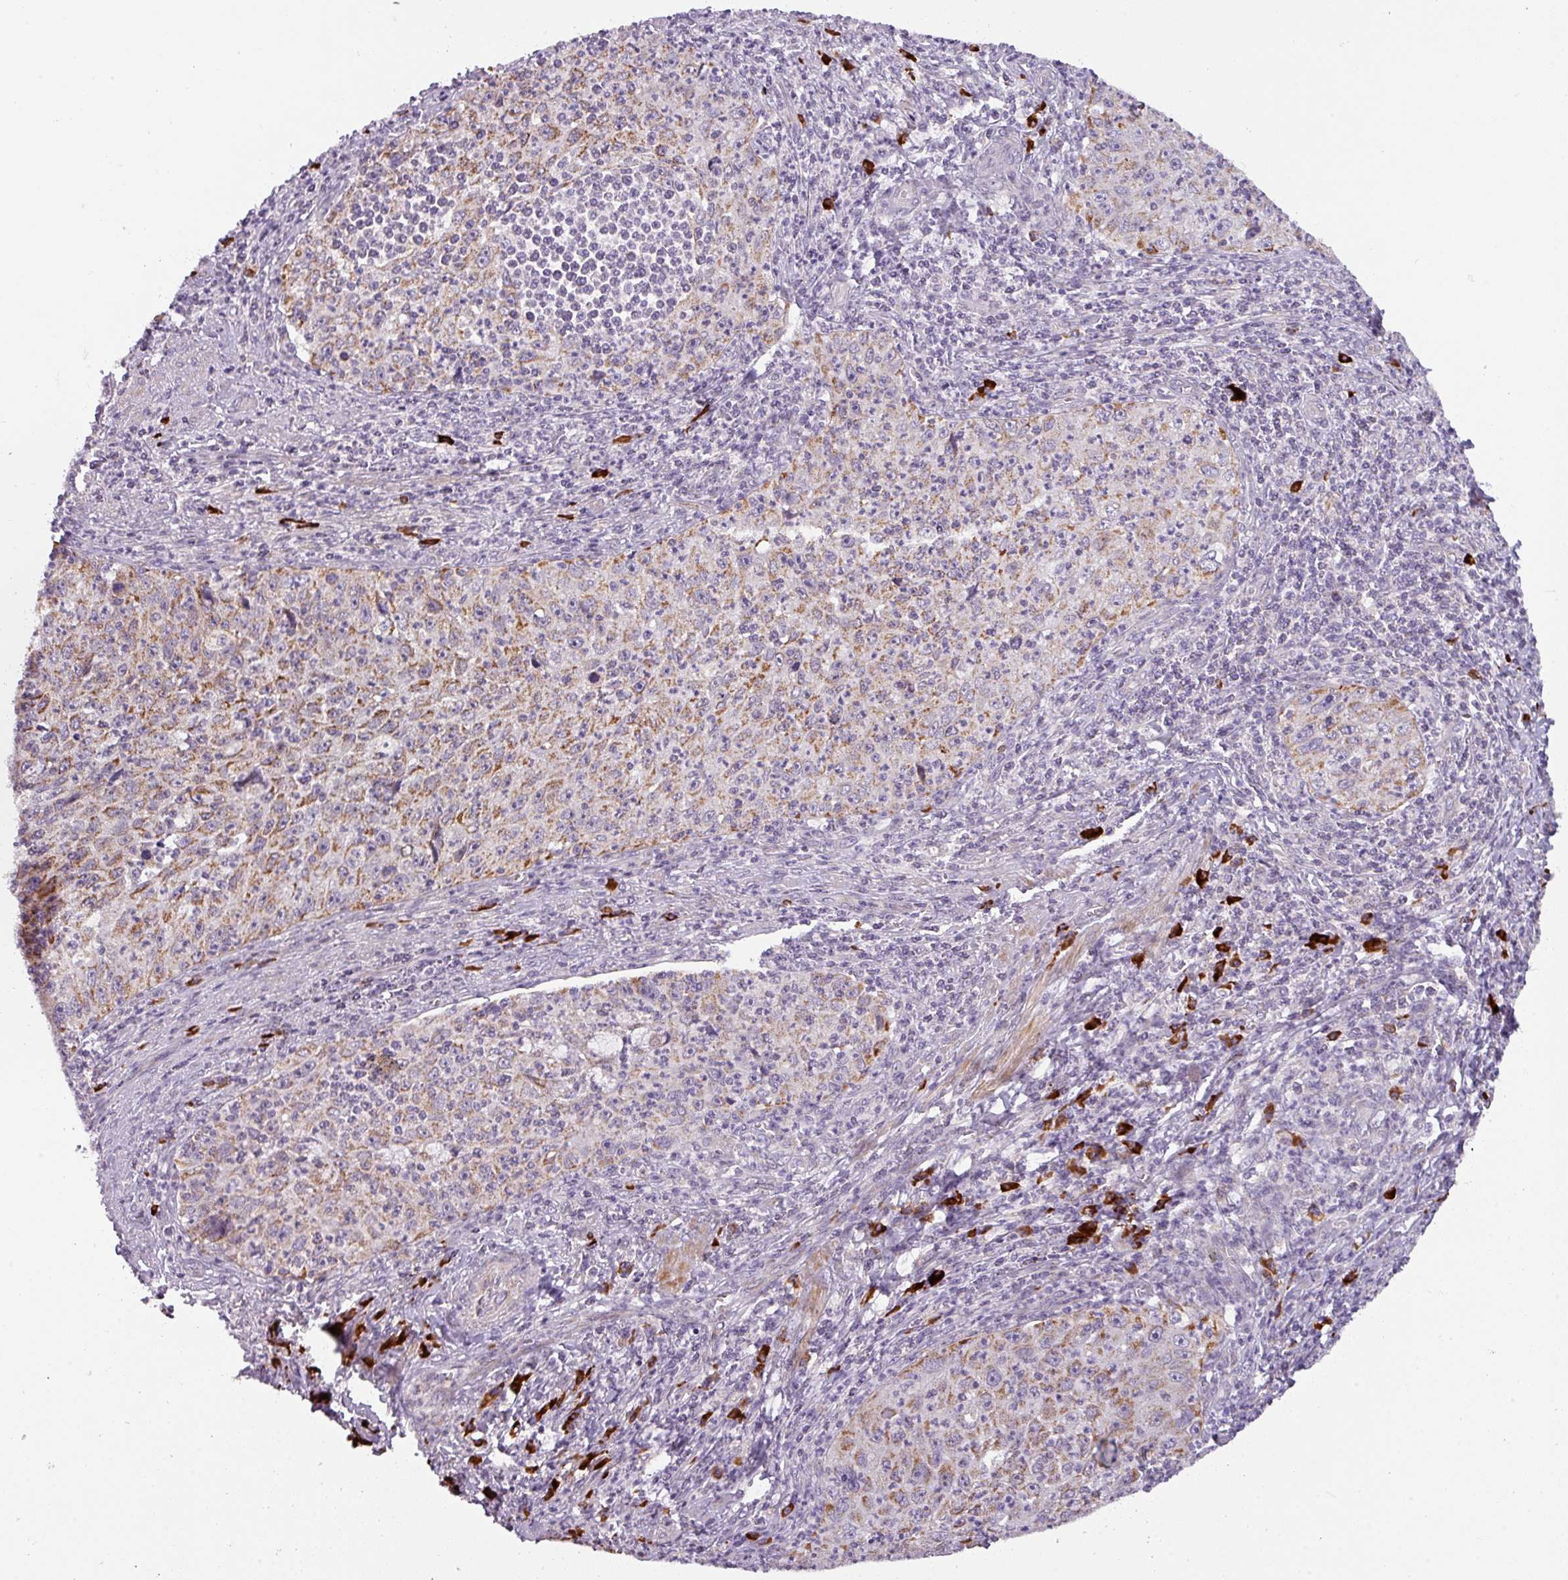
{"staining": {"intensity": "moderate", "quantity": "25%-75%", "location": "cytoplasmic/membranous"}, "tissue": "cervical cancer", "cell_type": "Tumor cells", "image_type": "cancer", "snomed": [{"axis": "morphology", "description": "Squamous cell carcinoma, NOS"}, {"axis": "topography", "description": "Cervix"}], "caption": "Protein staining demonstrates moderate cytoplasmic/membranous expression in about 25%-75% of tumor cells in squamous cell carcinoma (cervical).", "gene": "C2orf68", "patient": {"sex": "female", "age": 30}}